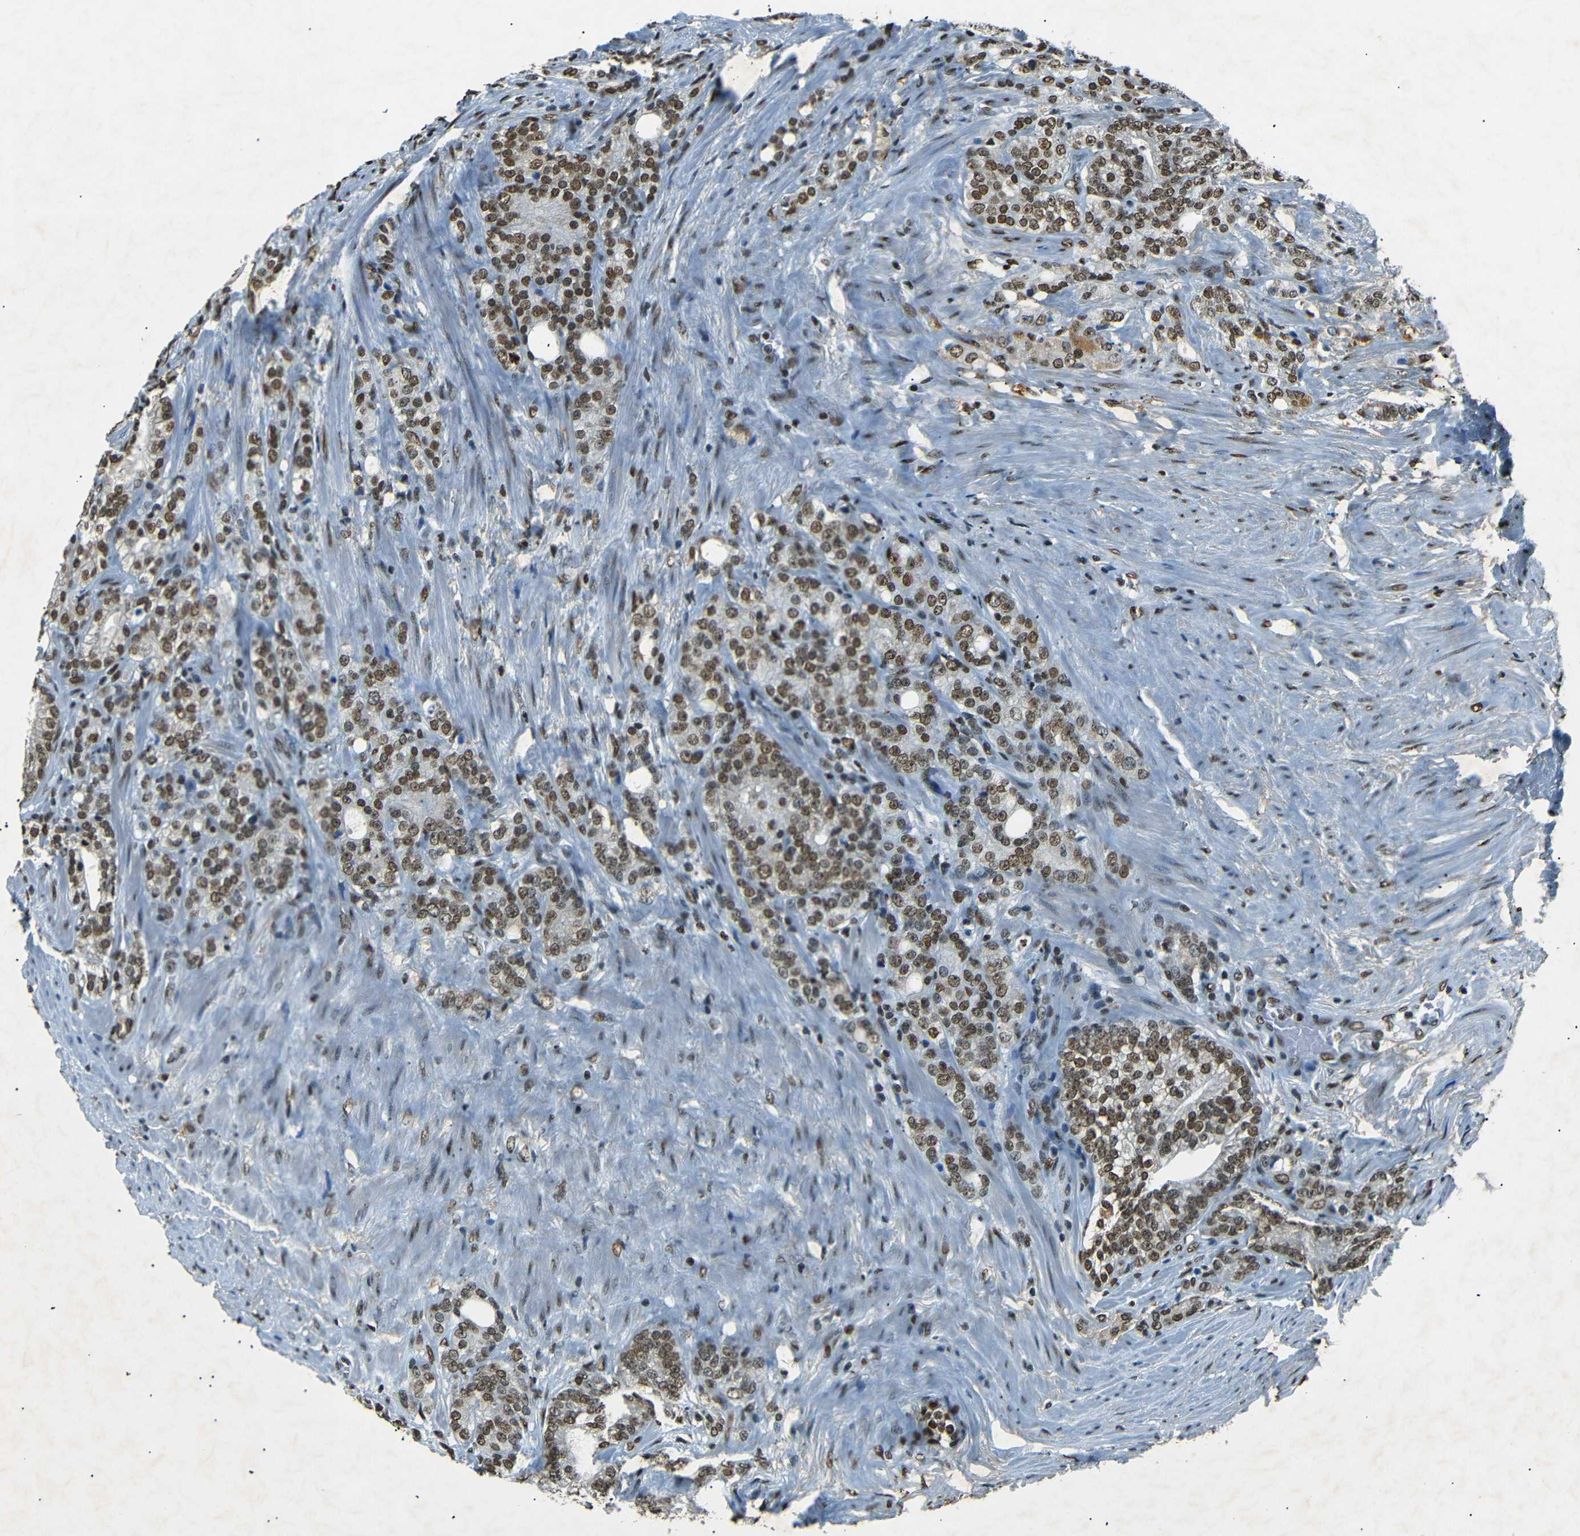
{"staining": {"intensity": "moderate", "quantity": ">75%", "location": "nuclear"}, "tissue": "prostate cancer", "cell_type": "Tumor cells", "image_type": "cancer", "snomed": [{"axis": "morphology", "description": "Adenocarcinoma, Low grade"}, {"axis": "topography", "description": "Prostate"}], "caption": "A photomicrograph showing moderate nuclear expression in approximately >75% of tumor cells in low-grade adenocarcinoma (prostate), as visualized by brown immunohistochemical staining.", "gene": "HMGN1", "patient": {"sex": "male", "age": 71}}